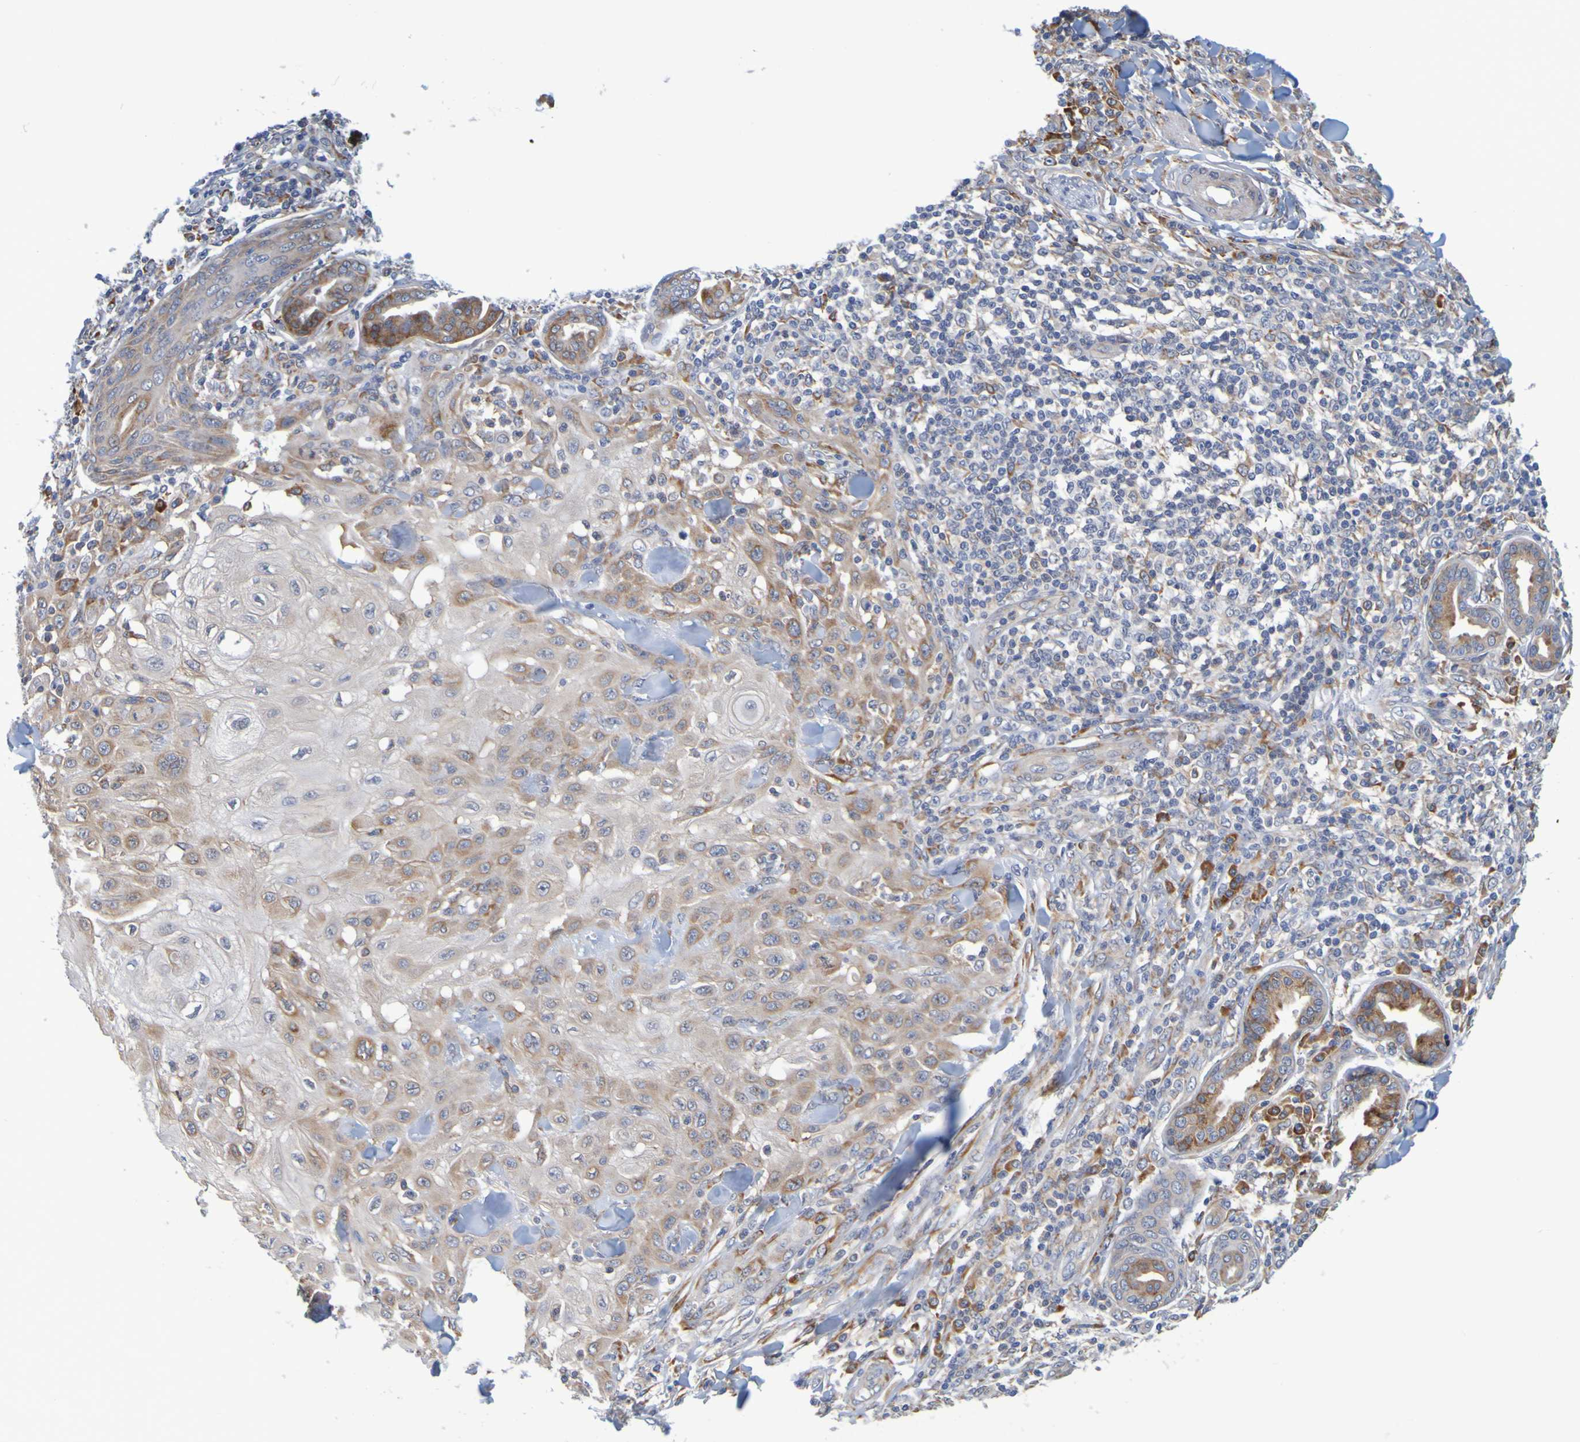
{"staining": {"intensity": "moderate", "quantity": "<25%", "location": "cytoplasmic/membranous"}, "tissue": "skin cancer", "cell_type": "Tumor cells", "image_type": "cancer", "snomed": [{"axis": "morphology", "description": "Squamous cell carcinoma, NOS"}, {"axis": "topography", "description": "Skin"}], "caption": "Brown immunohistochemical staining in squamous cell carcinoma (skin) demonstrates moderate cytoplasmic/membranous expression in approximately <25% of tumor cells.", "gene": "SIL1", "patient": {"sex": "male", "age": 24}}